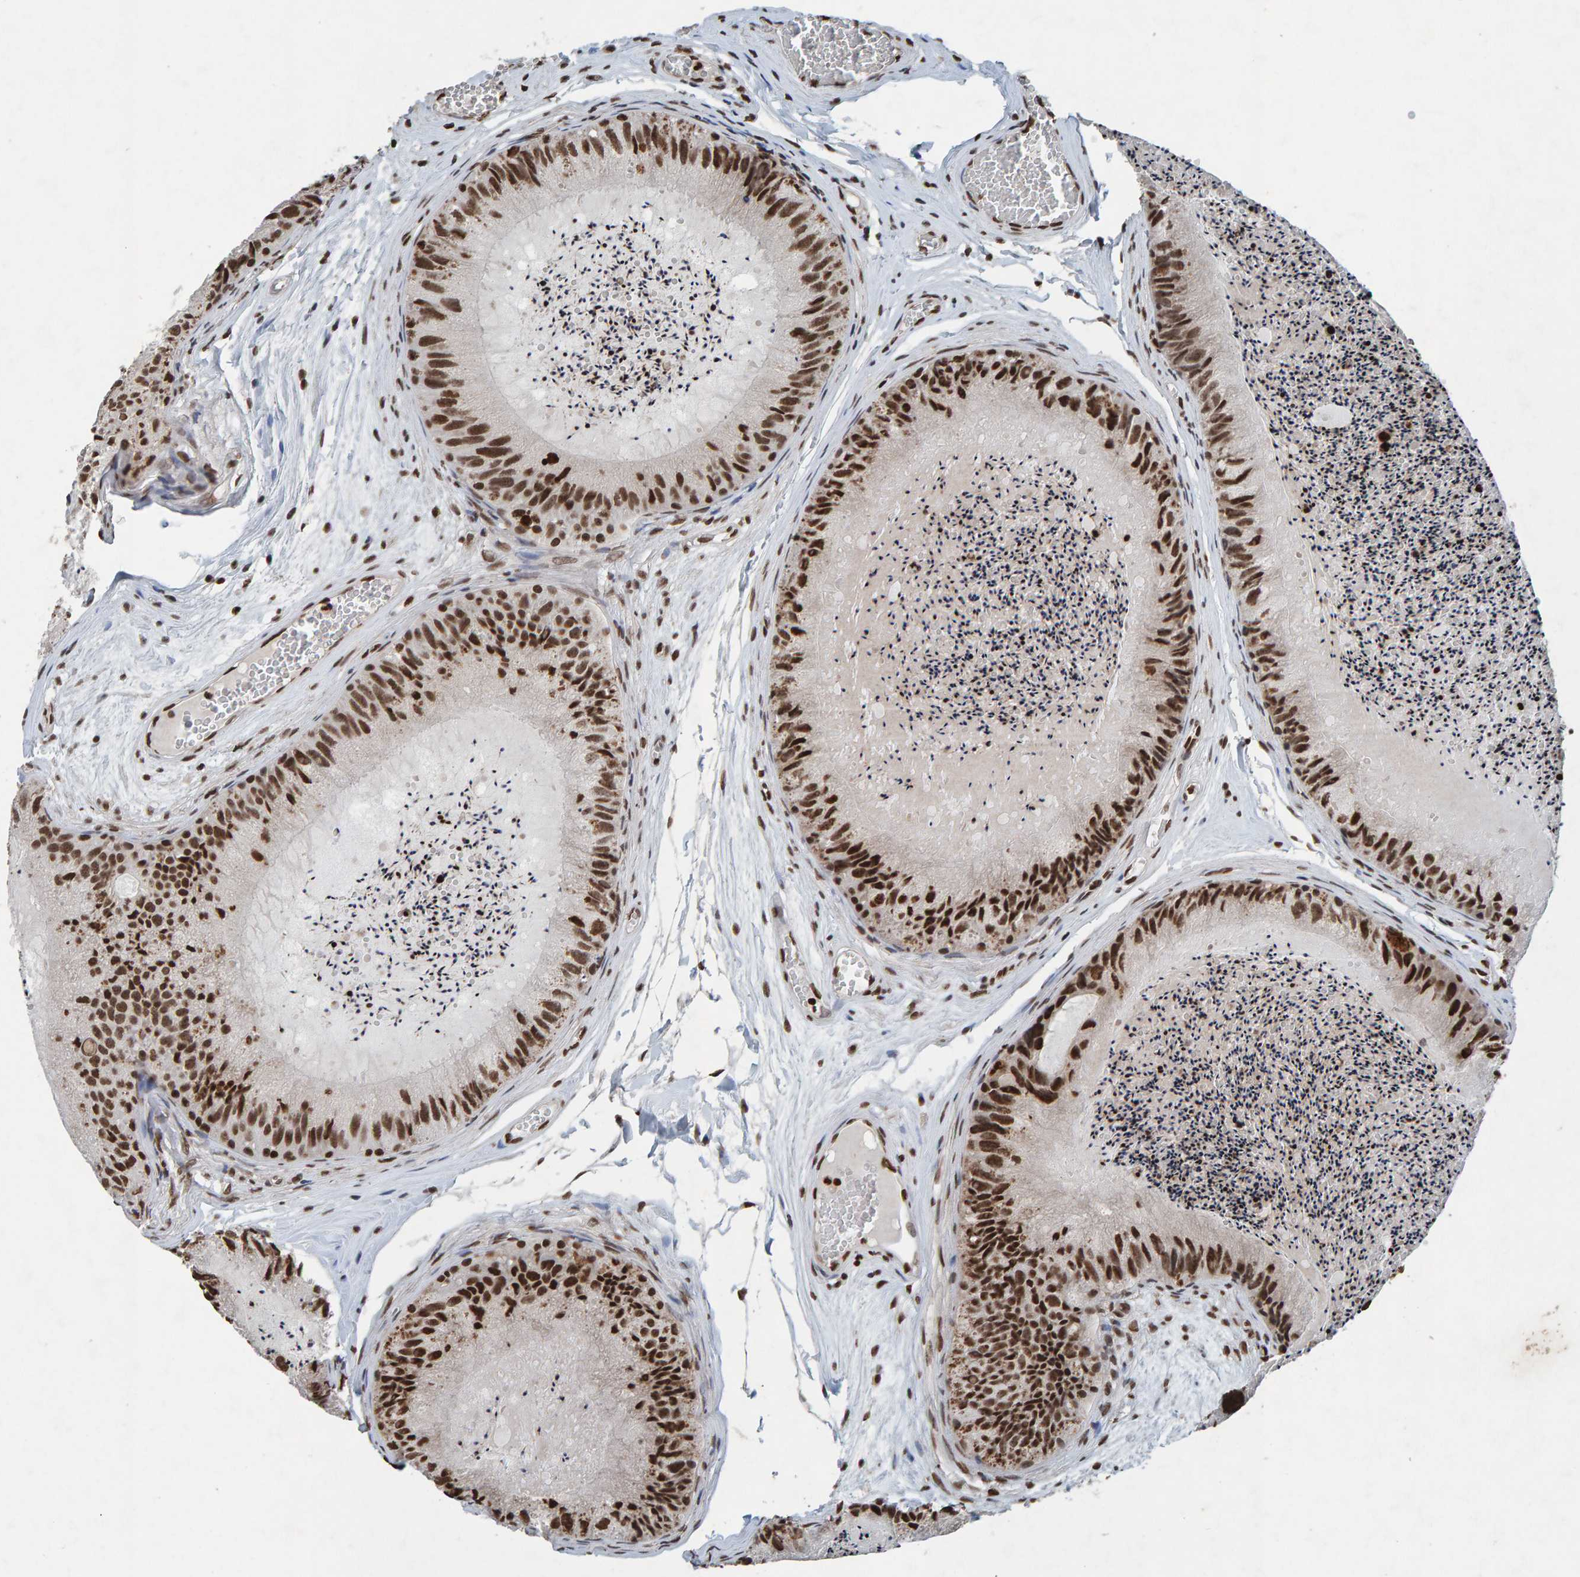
{"staining": {"intensity": "strong", "quantity": ">75%", "location": "nuclear"}, "tissue": "epididymis", "cell_type": "Glandular cells", "image_type": "normal", "snomed": [{"axis": "morphology", "description": "Normal tissue, NOS"}, {"axis": "topography", "description": "Epididymis"}], "caption": "Normal epididymis displays strong nuclear expression in about >75% of glandular cells.", "gene": "H2AZ1", "patient": {"sex": "male", "age": 31}}